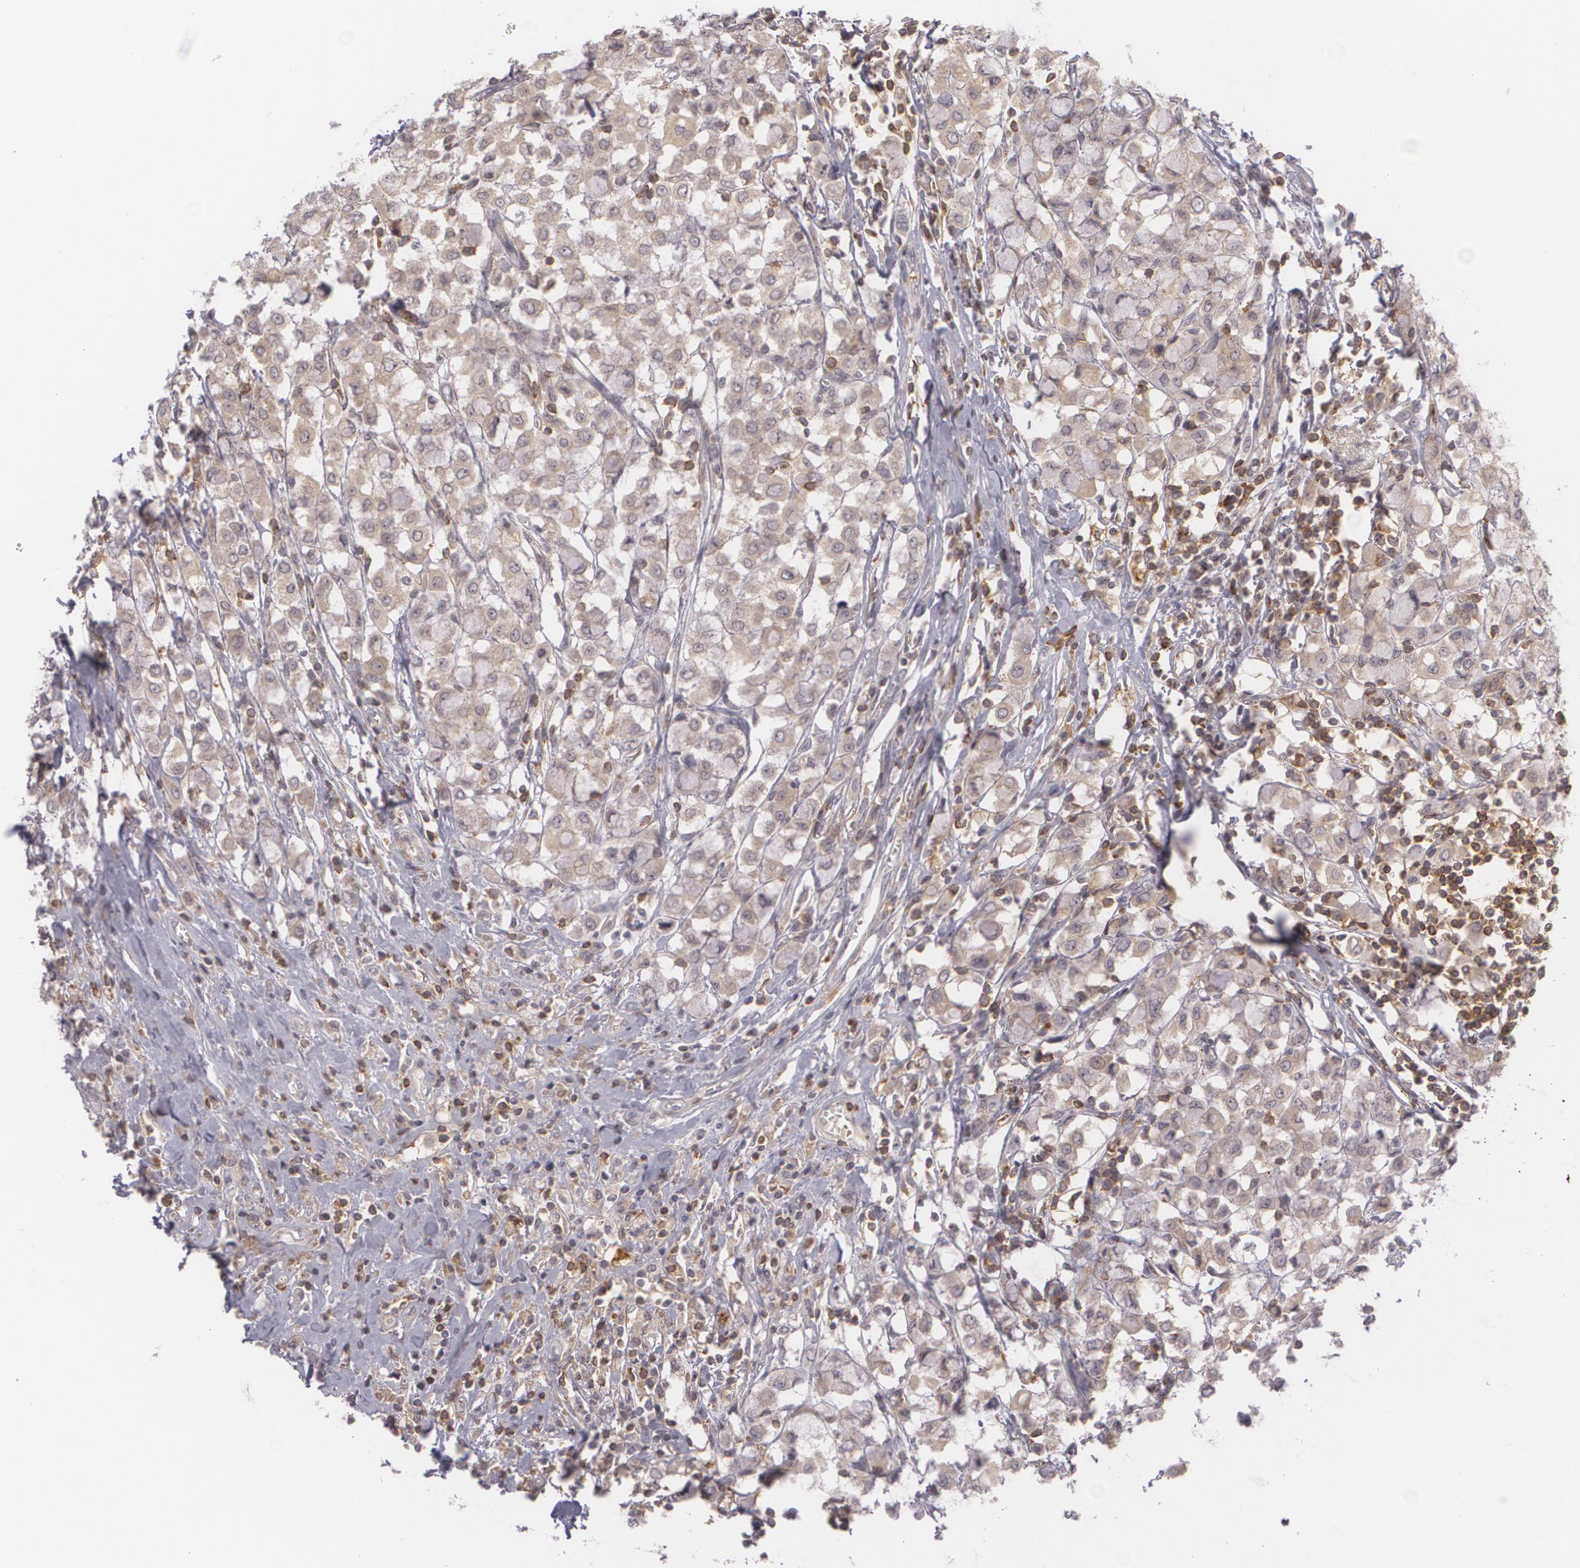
{"staining": {"intensity": "weak", "quantity": ">75%", "location": "cytoplasmic/membranous"}, "tissue": "breast cancer", "cell_type": "Tumor cells", "image_type": "cancer", "snomed": [{"axis": "morphology", "description": "Lobular carcinoma"}, {"axis": "topography", "description": "Breast"}], "caption": "Weak cytoplasmic/membranous positivity is seen in approximately >75% of tumor cells in breast cancer (lobular carcinoma).", "gene": "BIN1", "patient": {"sex": "female", "age": 85}}